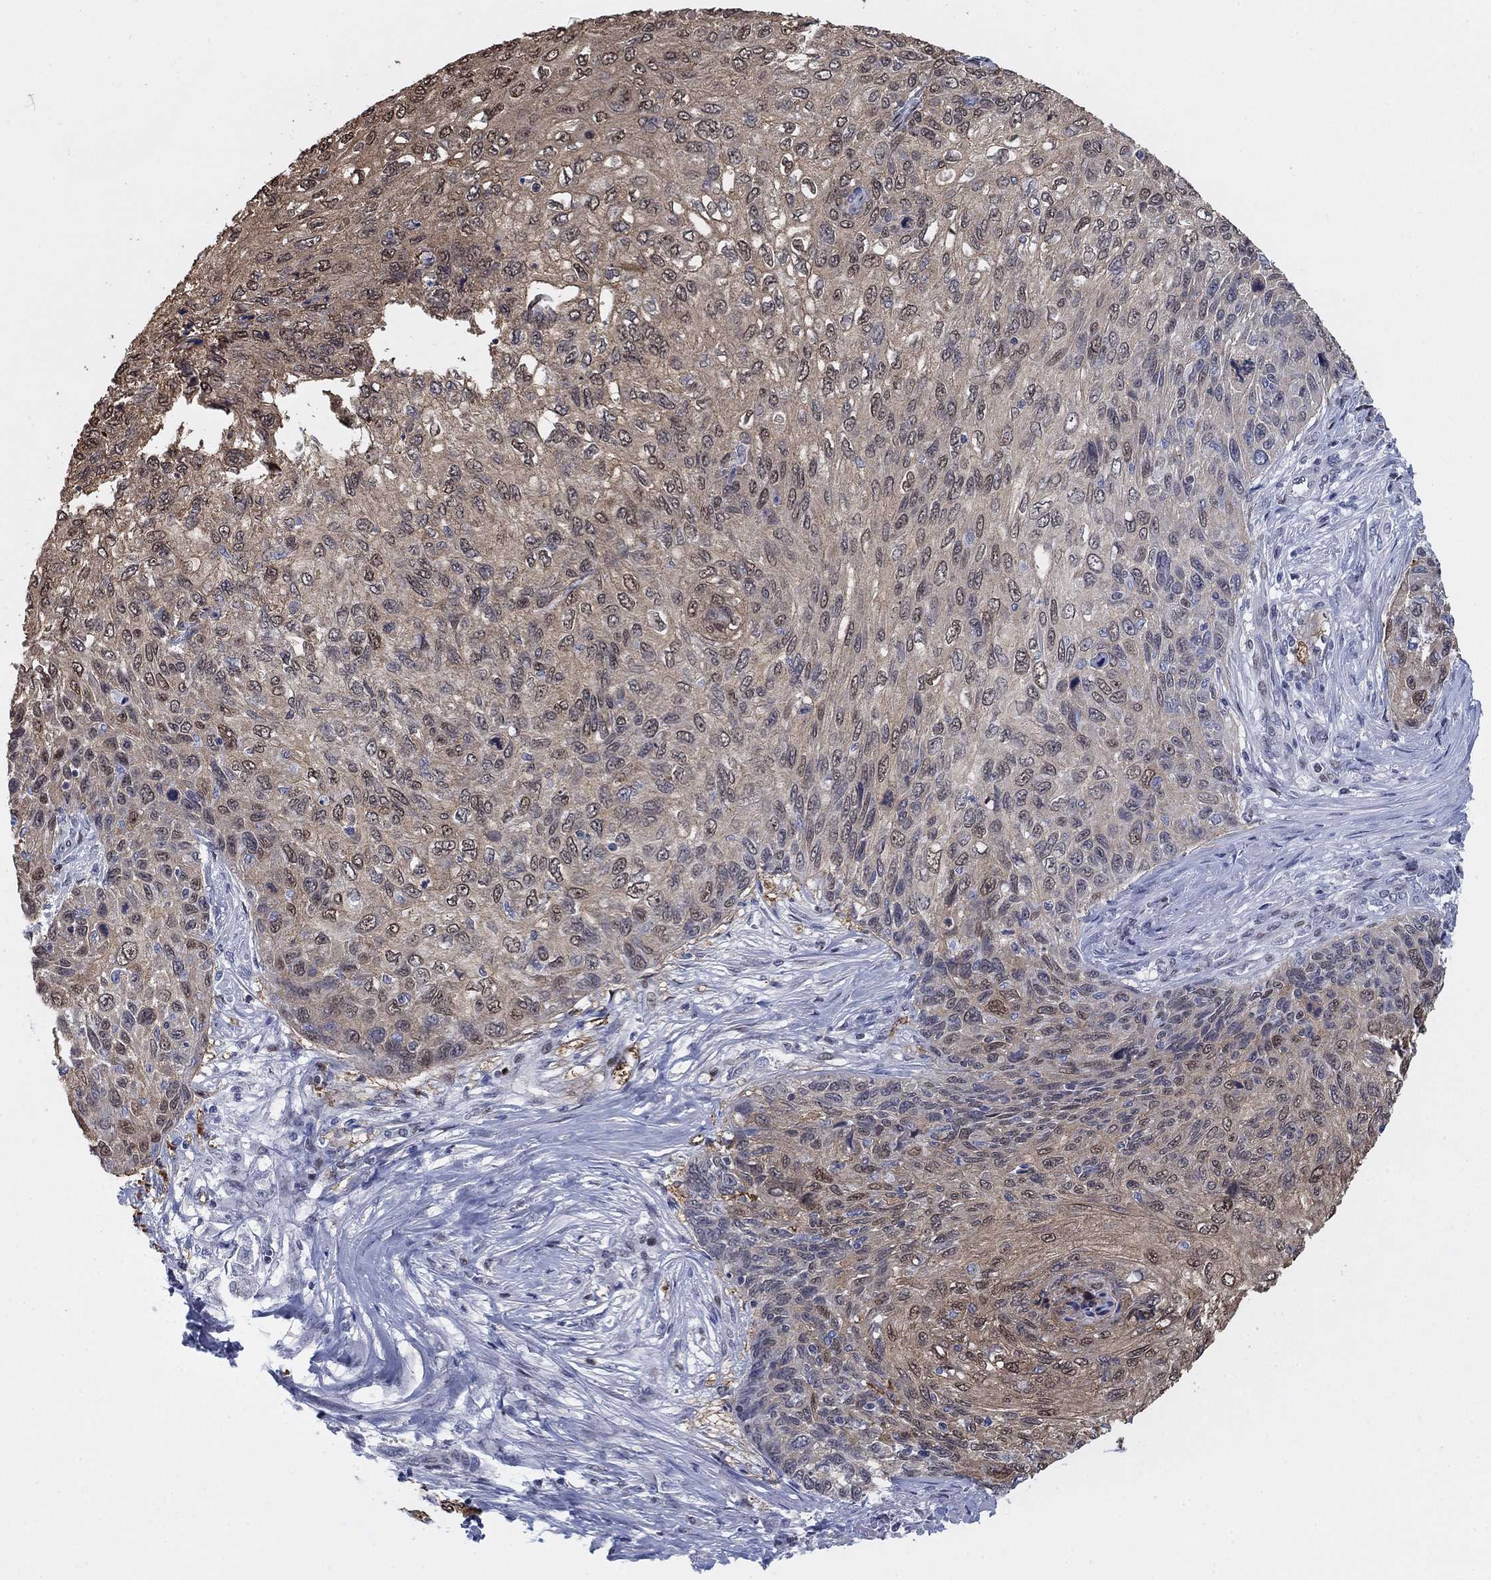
{"staining": {"intensity": "moderate", "quantity": "25%-75%", "location": "cytoplasmic/membranous,nuclear"}, "tissue": "skin cancer", "cell_type": "Tumor cells", "image_type": "cancer", "snomed": [{"axis": "morphology", "description": "Squamous cell carcinoma, NOS"}, {"axis": "topography", "description": "Skin"}], "caption": "A brown stain shows moderate cytoplasmic/membranous and nuclear expression of a protein in skin cancer tumor cells.", "gene": "MYO3A", "patient": {"sex": "male", "age": 92}}